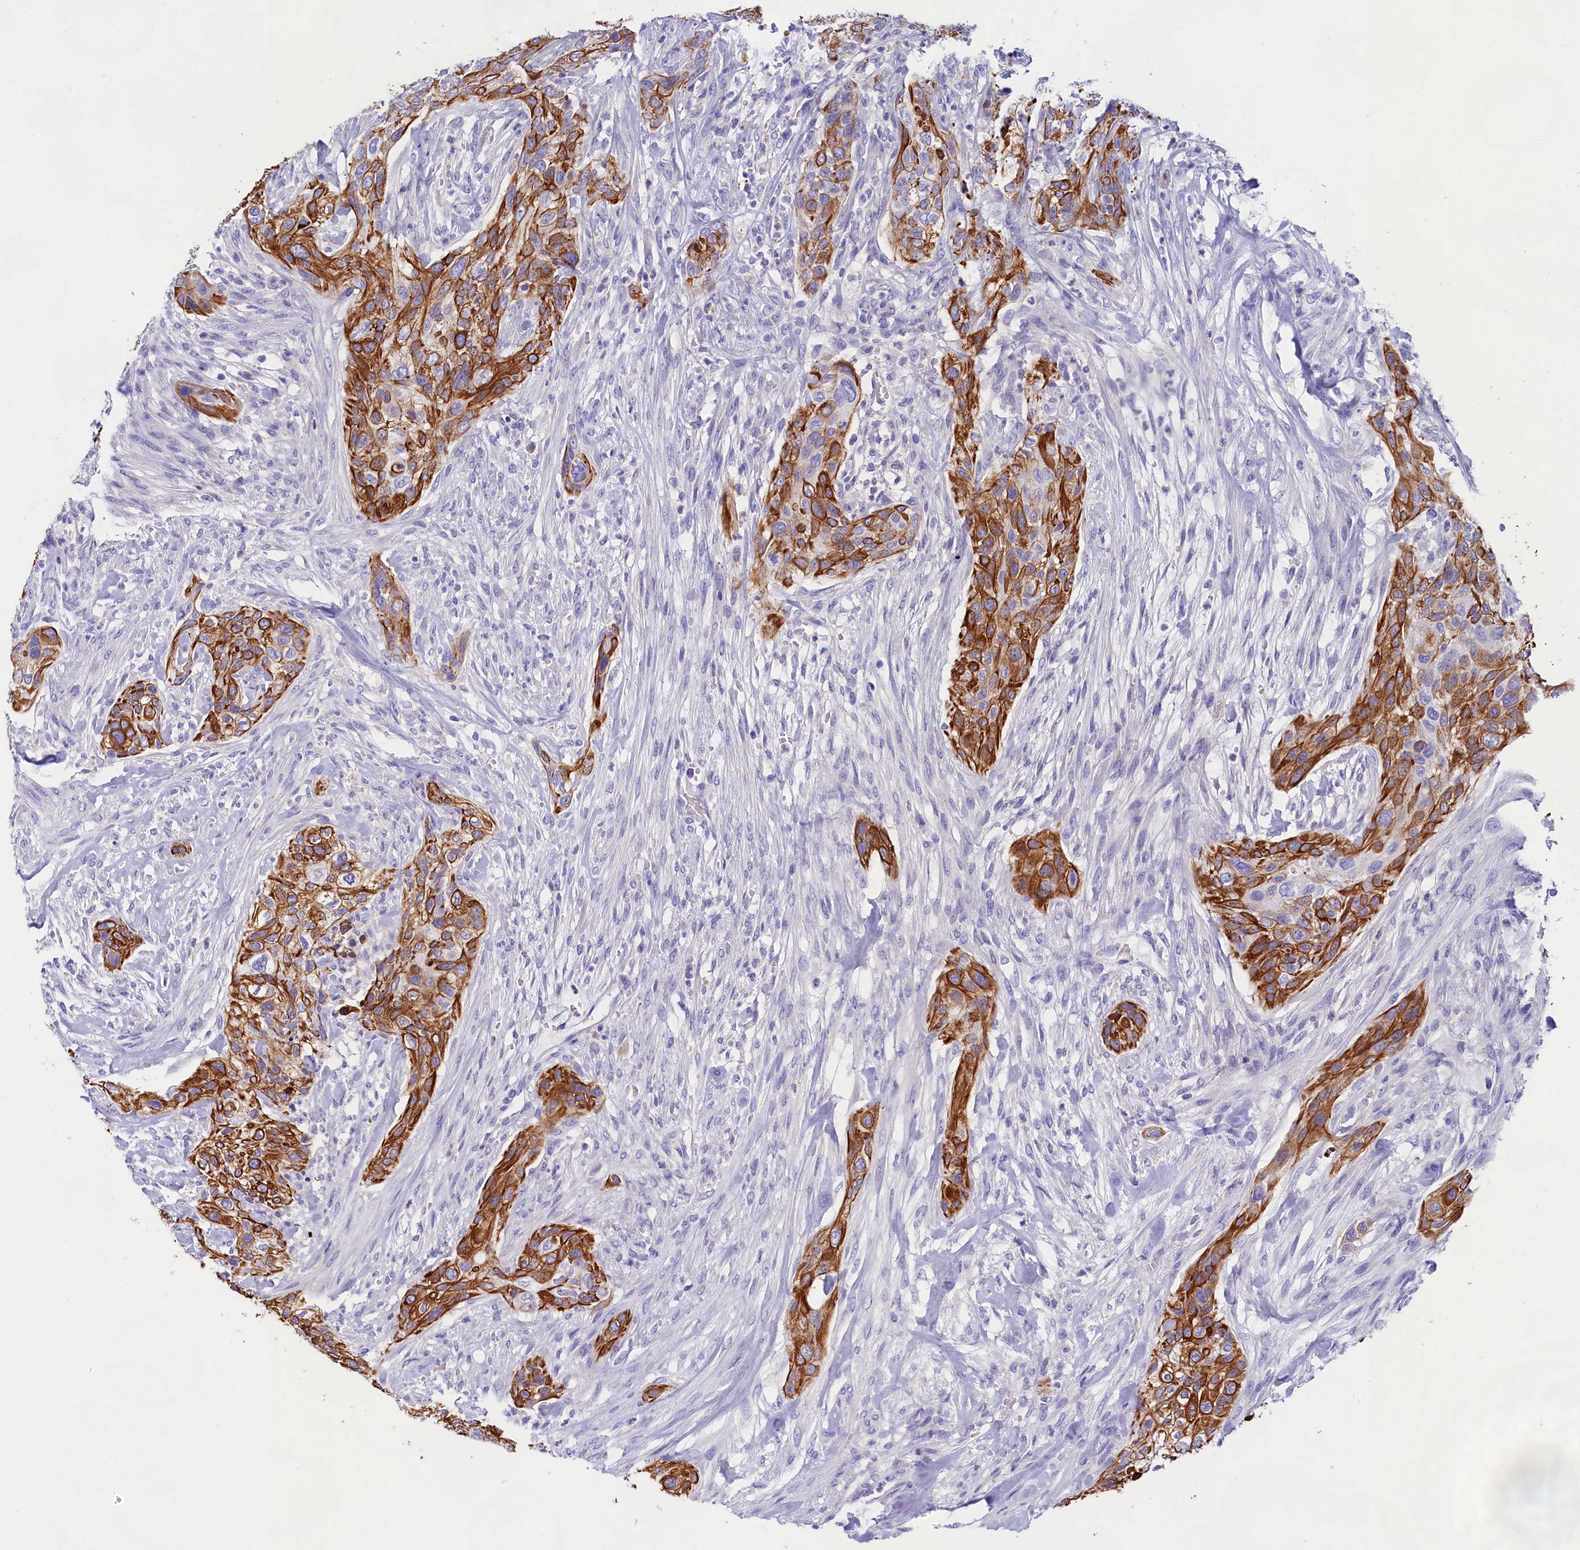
{"staining": {"intensity": "strong", "quantity": ">75%", "location": "cytoplasmic/membranous"}, "tissue": "urothelial cancer", "cell_type": "Tumor cells", "image_type": "cancer", "snomed": [{"axis": "morphology", "description": "Urothelial carcinoma, High grade"}, {"axis": "topography", "description": "Urinary bladder"}], "caption": "Immunohistochemistry (DAB) staining of urothelial carcinoma (high-grade) reveals strong cytoplasmic/membranous protein positivity in about >75% of tumor cells.", "gene": "SULT2A1", "patient": {"sex": "male", "age": 35}}